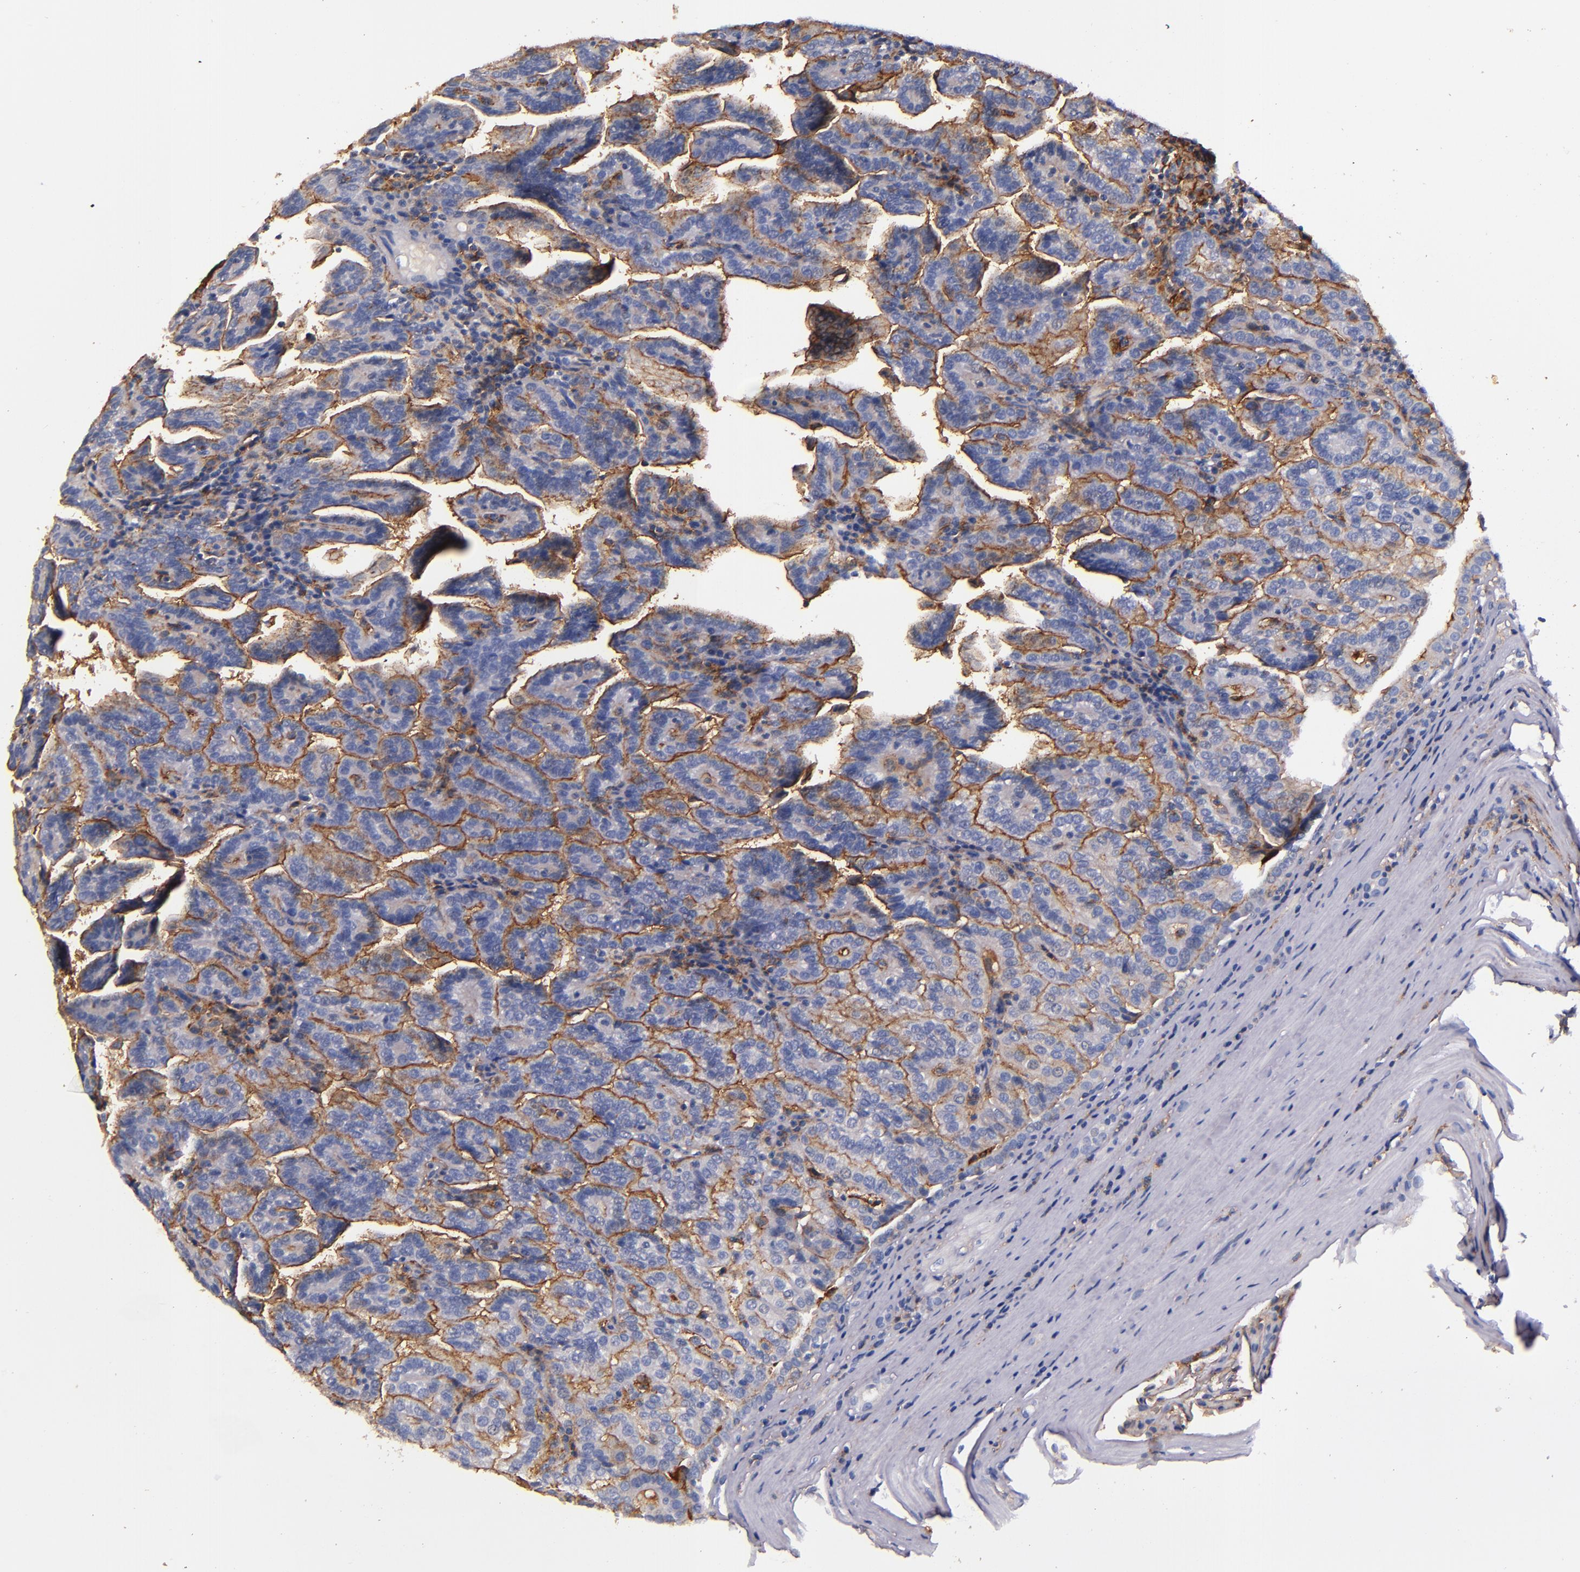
{"staining": {"intensity": "moderate", "quantity": "<25%", "location": "cytoplasmic/membranous"}, "tissue": "renal cancer", "cell_type": "Tumor cells", "image_type": "cancer", "snomed": [{"axis": "morphology", "description": "Adenocarcinoma, NOS"}, {"axis": "topography", "description": "Kidney"}], "caption": "Renal cancer tissue demonstrates moderate cytoplasmic/membranous positivity in approximately <25% of tumor cells", "gene": "SIRPA", "patient": {"sex": "male", "age": 61}}